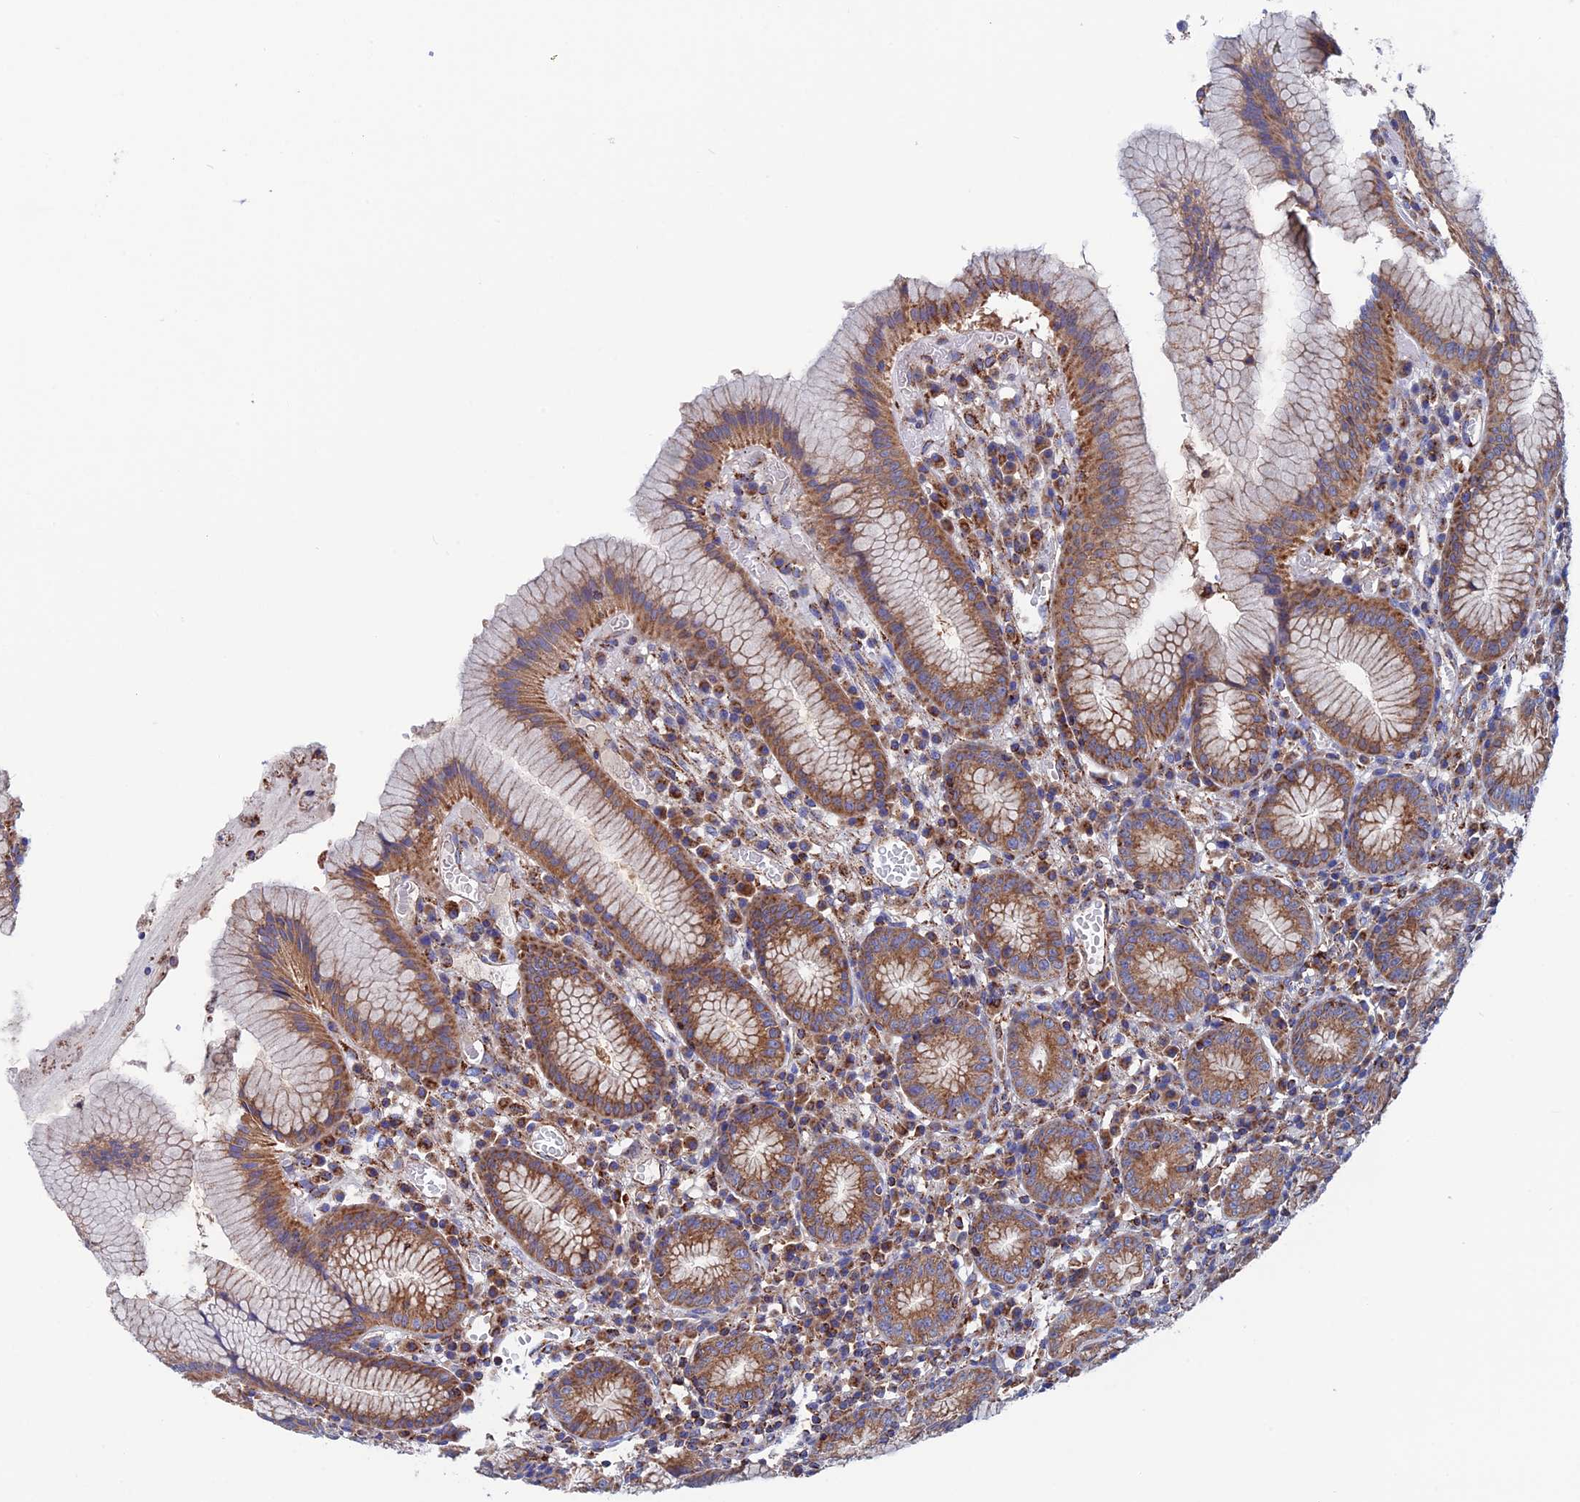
{"staining": {"intensity": "strong", "quantity": ">75%", "location": "cytoplasmic/membranous"}, "tissue": "stomach", "cell_type": "Glandular cells", "image_type": "normal", "snomed": [{"axis": "morphology", "description": "Normal tissue, NOS"}, {"axis": "topography", "description": "Stomach"}], "caption": "Immunohistochemical staining of unremarkable stomach reveals strong cytoplasmic/membranous protein staining in about >75% of glandular cells. (DAB IHC with brightfield microscopy, high magnification).", "gene": "WDR83", "patient": {"sex": "male", "age": 55}}